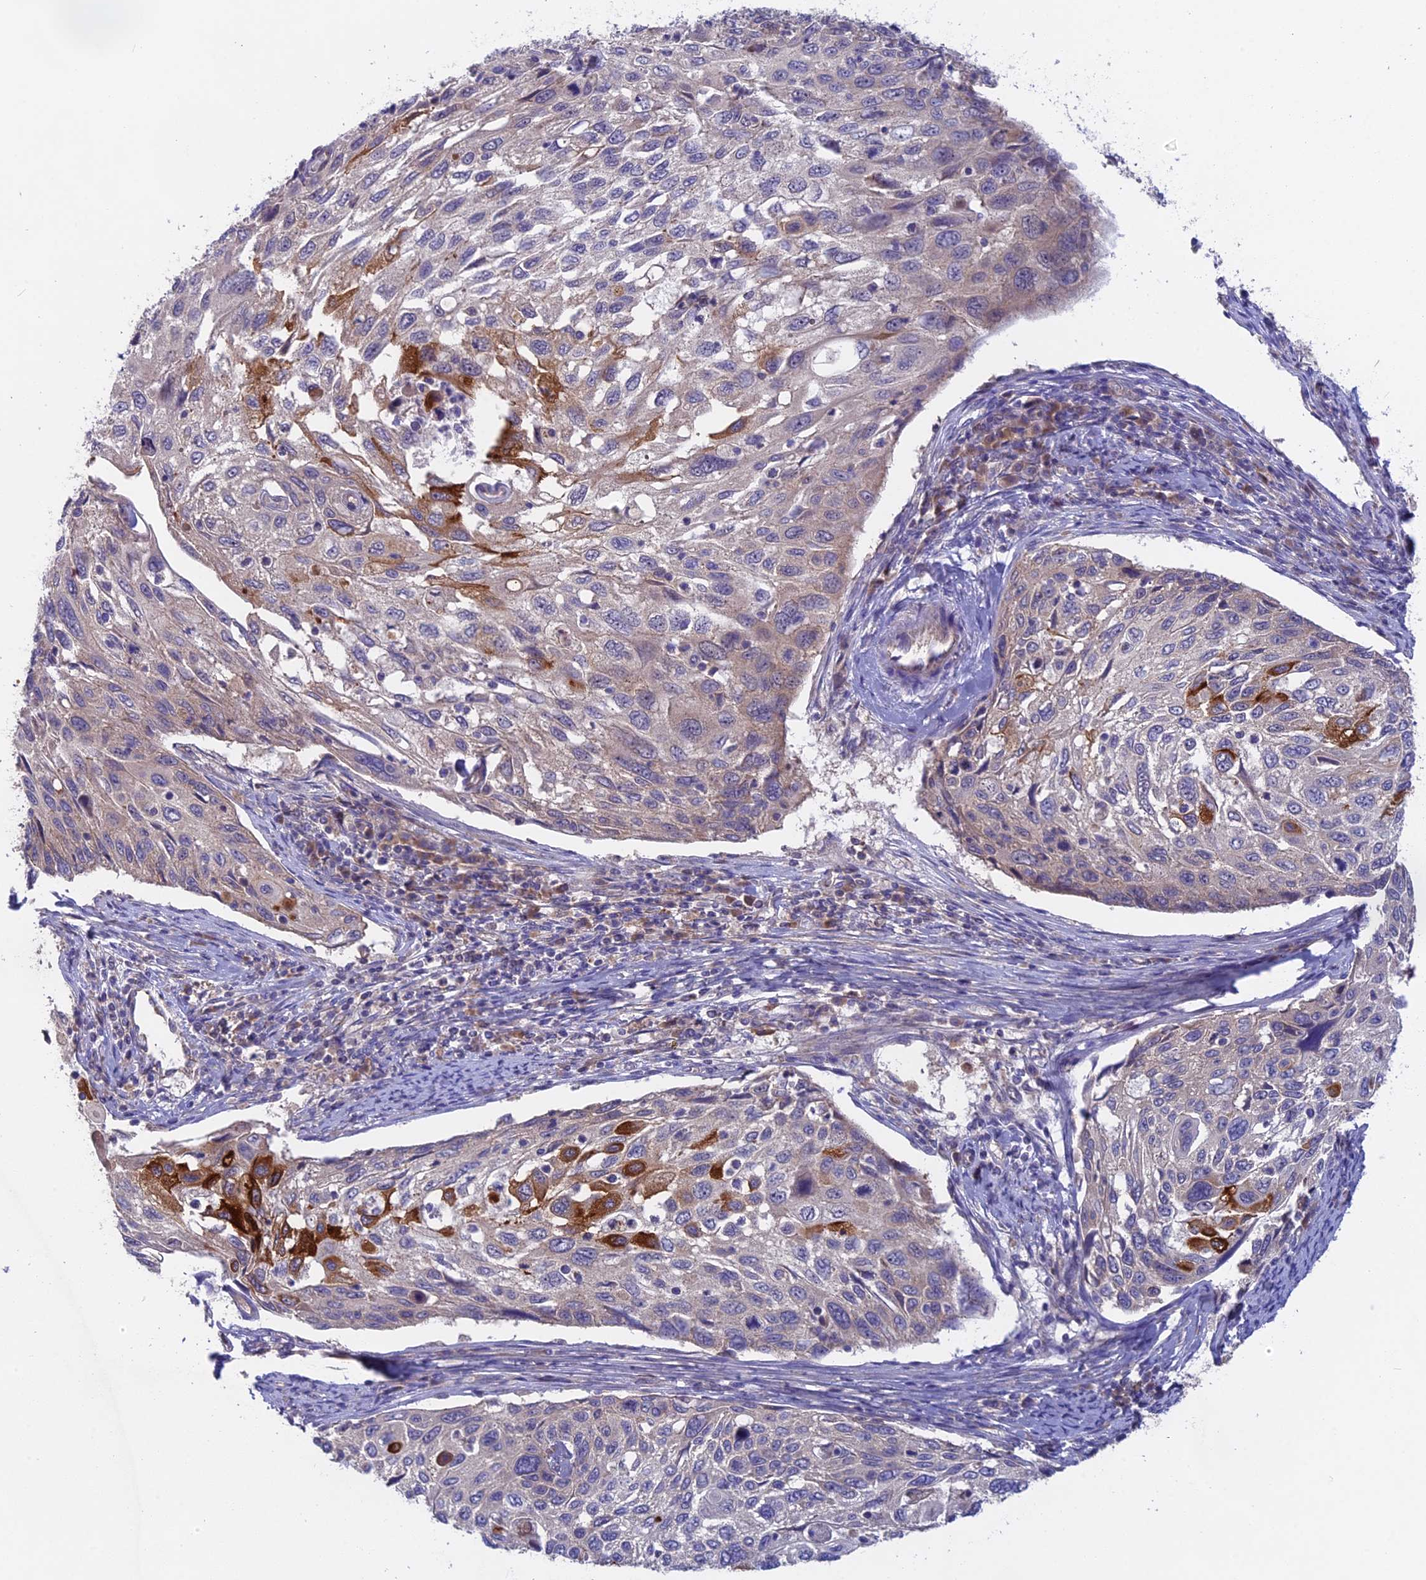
{"staining": {"intensity": "strong", "quantity": "<25%", "location": "cytoplasmic/membranous"}, "tissue": "cervical cancer", "cell_type": "Tumor cells", "image_type": "cancer", "snomed": [{"axis": "morphology", "description": "Squamous cell carcinoma, NOS"}, {"axis": "topography", "description": "Cervix"}], "caption": "Cervical cancer (squamous cell carcinoma) was stained to show a protein in brown. There is medium levels of strong cytoplasmic/membranous expression in approximately <25% of tumor cells.", "gene": "TENT4B", "patient": {"sex": "female", "age": 70}}